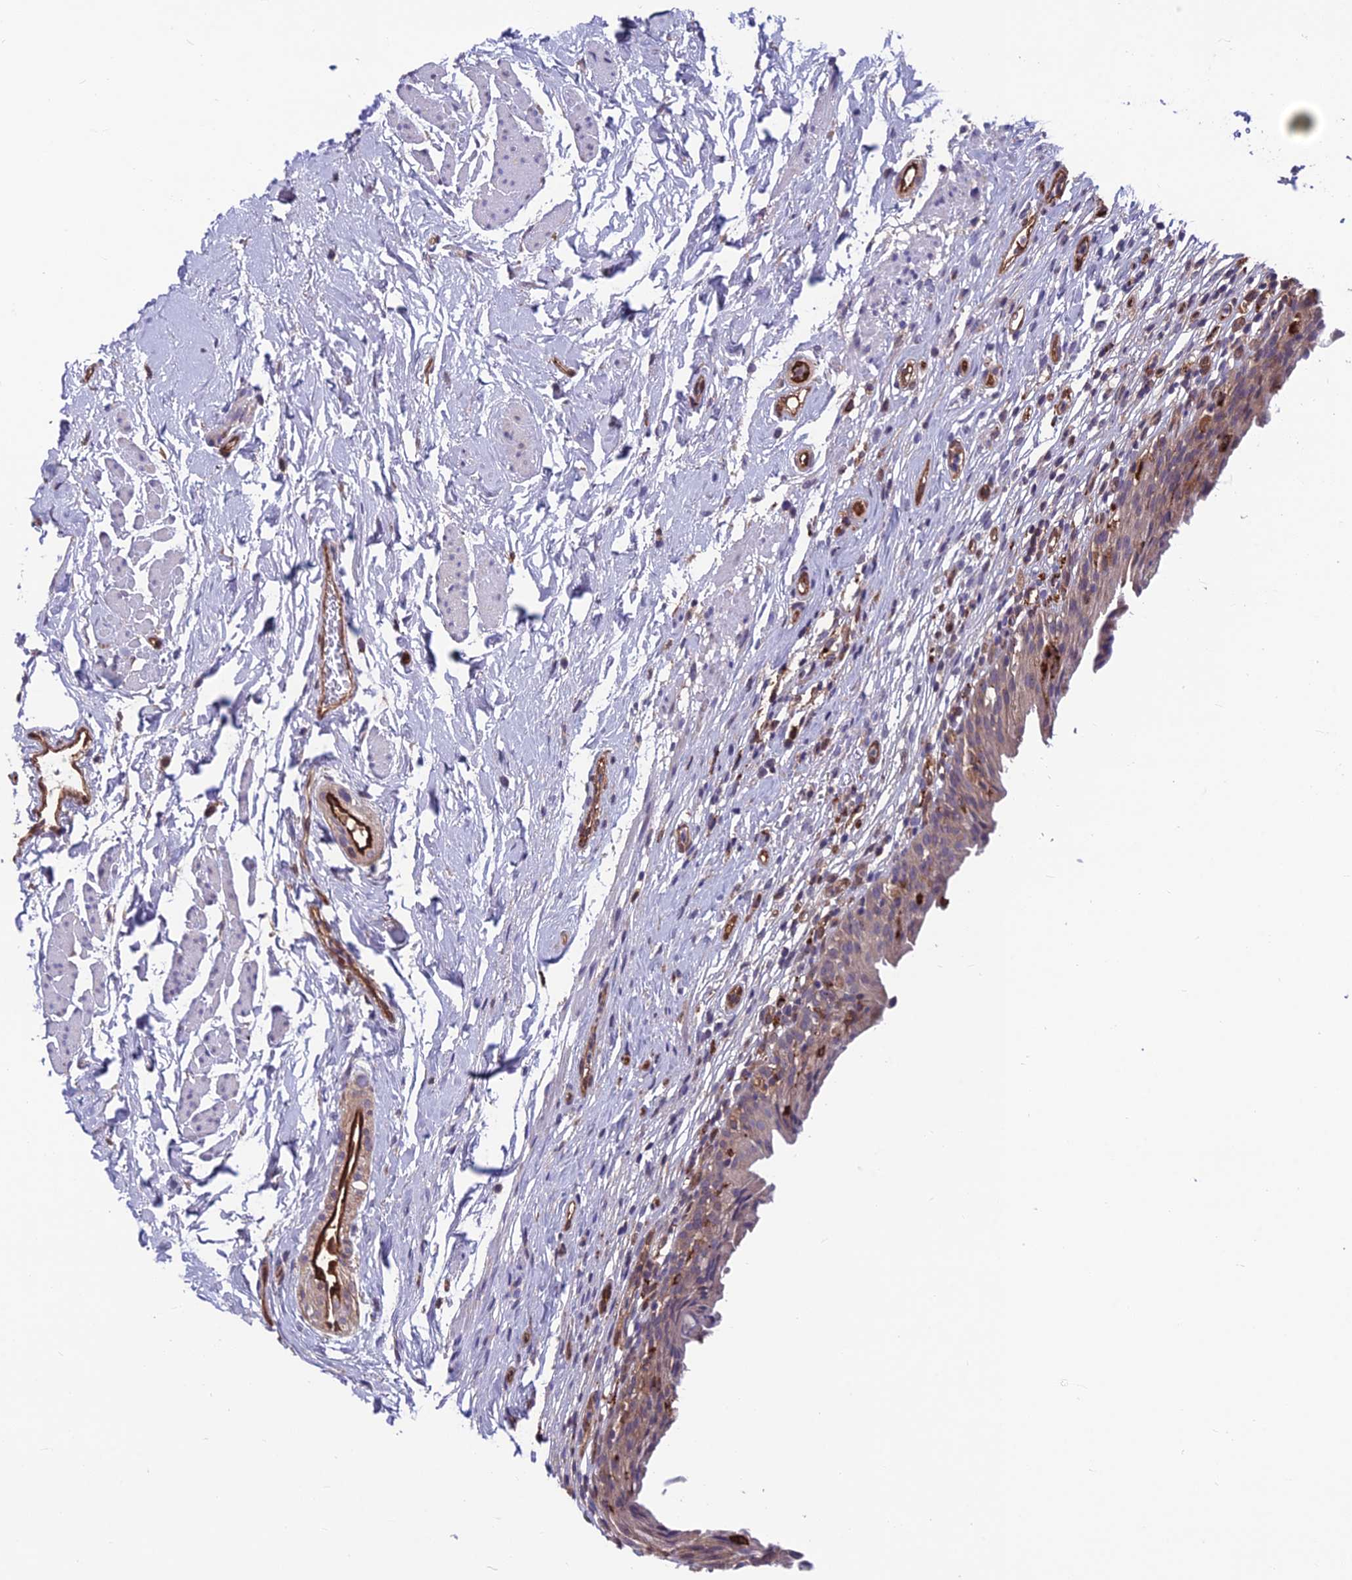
{"staining": {"intensity": "weak", "quantity": "<25%", "location": "cytoplasmic/membranous"}, "tissue": "urinary bladder", "cell_type": "Urothelial cells", "image_type": "normal", "snomed": [{"axis": "morphology", "description": "Normal tissue, NOS"}, {"axis": "morphology", "description": "Inflammation, NOS"}, {"axis": "topography", "description": "Urinary bladder"}], "caption": "Urinary bladder stained for a protein using IHC displays no expression urothelial cells.", "gene": "RTN4RL1", "patient": {"sex": "male", "age": 63}}